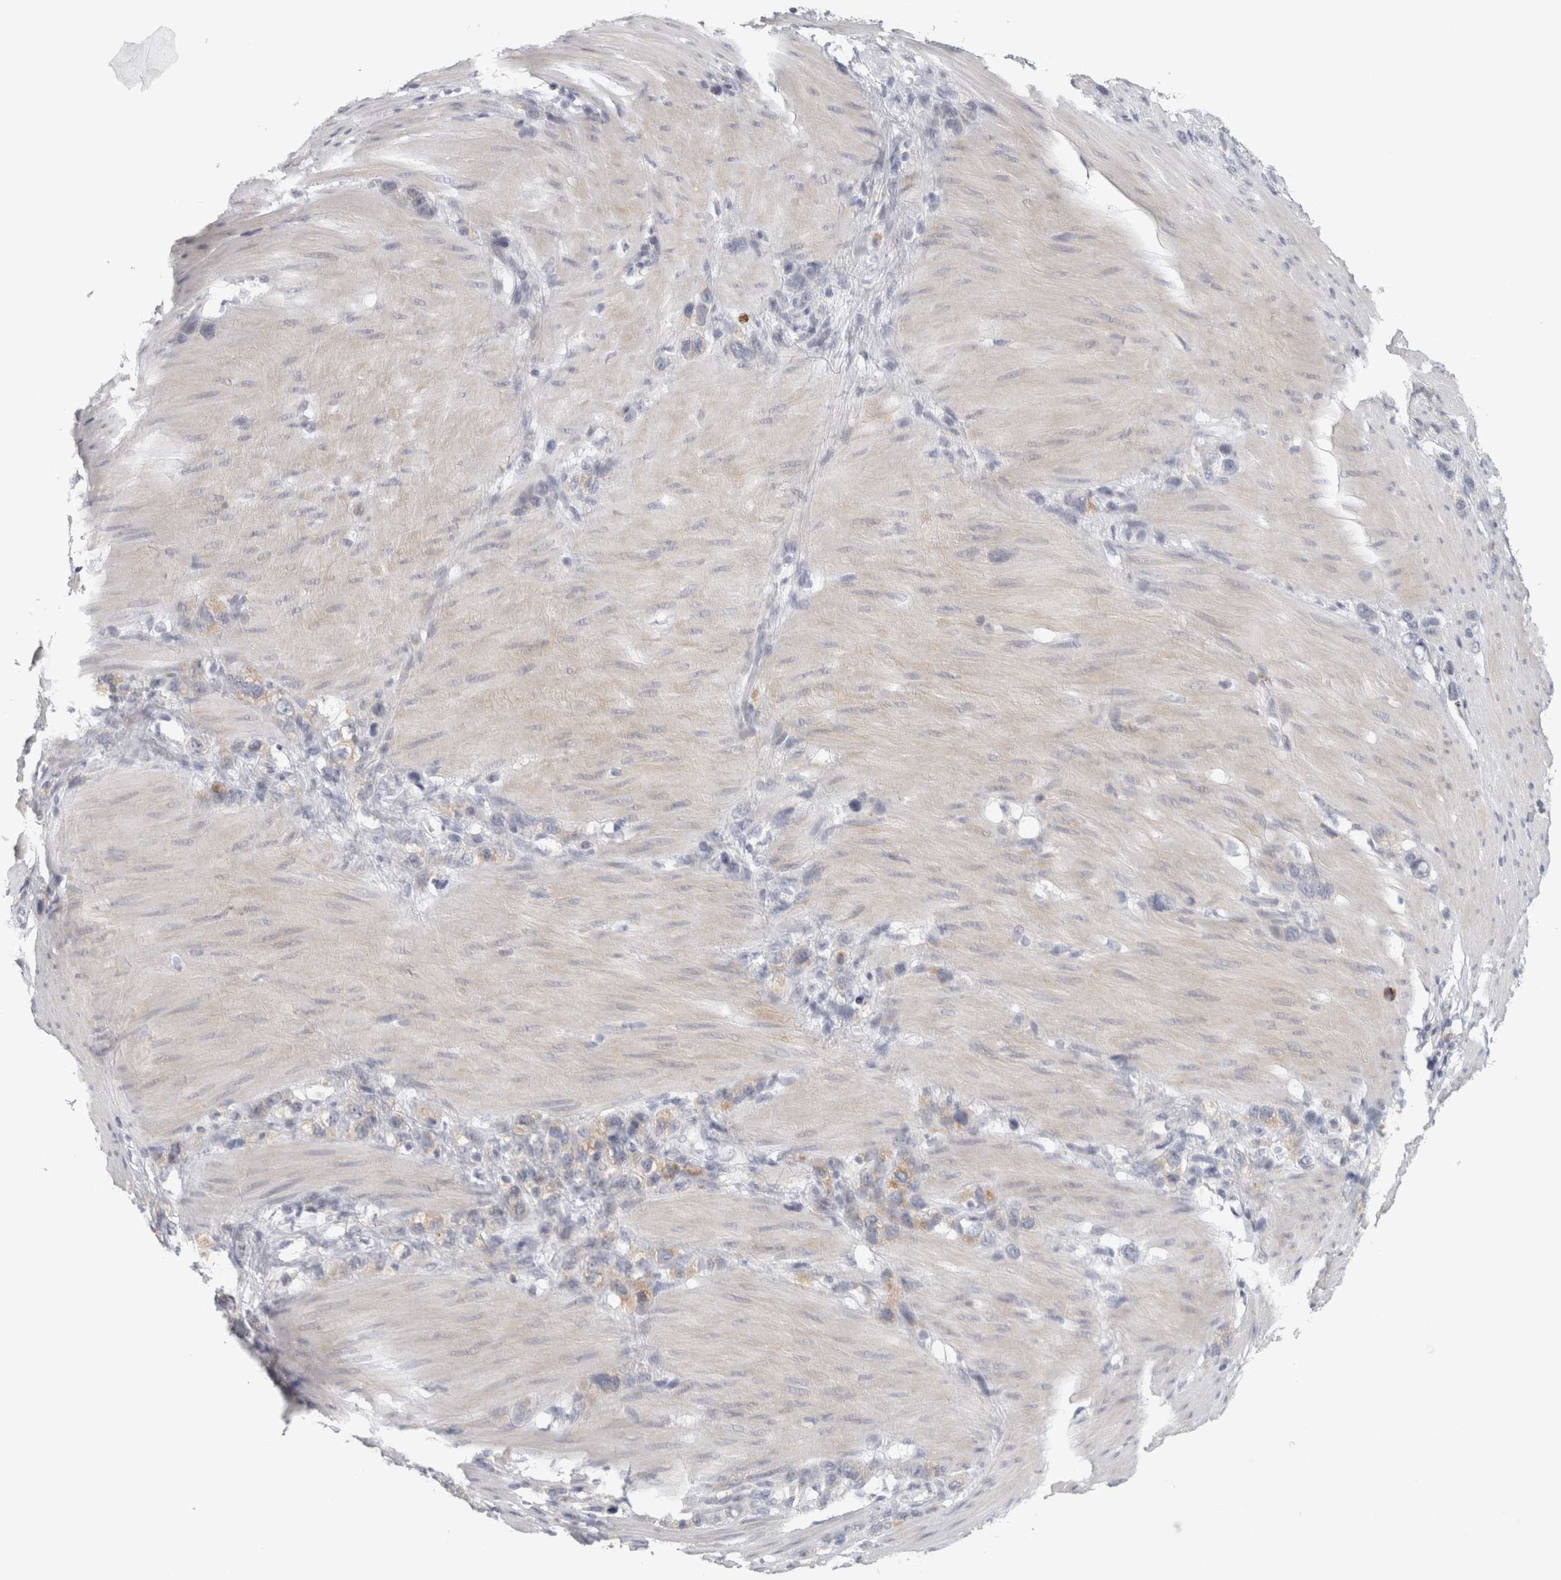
{"staining": {"intensity": "negative", "quantity": "none", "location": "none"}, "tissue": "stomach cancer", "cell_type": "Tumor cells", "image_type": "cancer", "snomed": [{"axis": "morphology", "description": "Normal tissue, NOS"}, {"axis": "morphology", "description": "Adenocarcinoma, NOS"}, {"axis": "morphology", "description": "Adenocarcinoma, High grade"}, {"axis": "topography", "description": "Stomach, upper"}, {"axis": "topography", "description": "Stomach"}], "caption": "An IHC image of high-grade adenocarcinoma (stomach) is shown. There is no staining in tumor cells of high-grade adenocarcinoma (stomach). The staining is performed using DAB (3,3'-diaminobenzidine) brown chromogen with nuclei counter-stained in using hematoxylin.", "gene": "PTPRN2", "patient": {"sex": "female", "age": 65}}